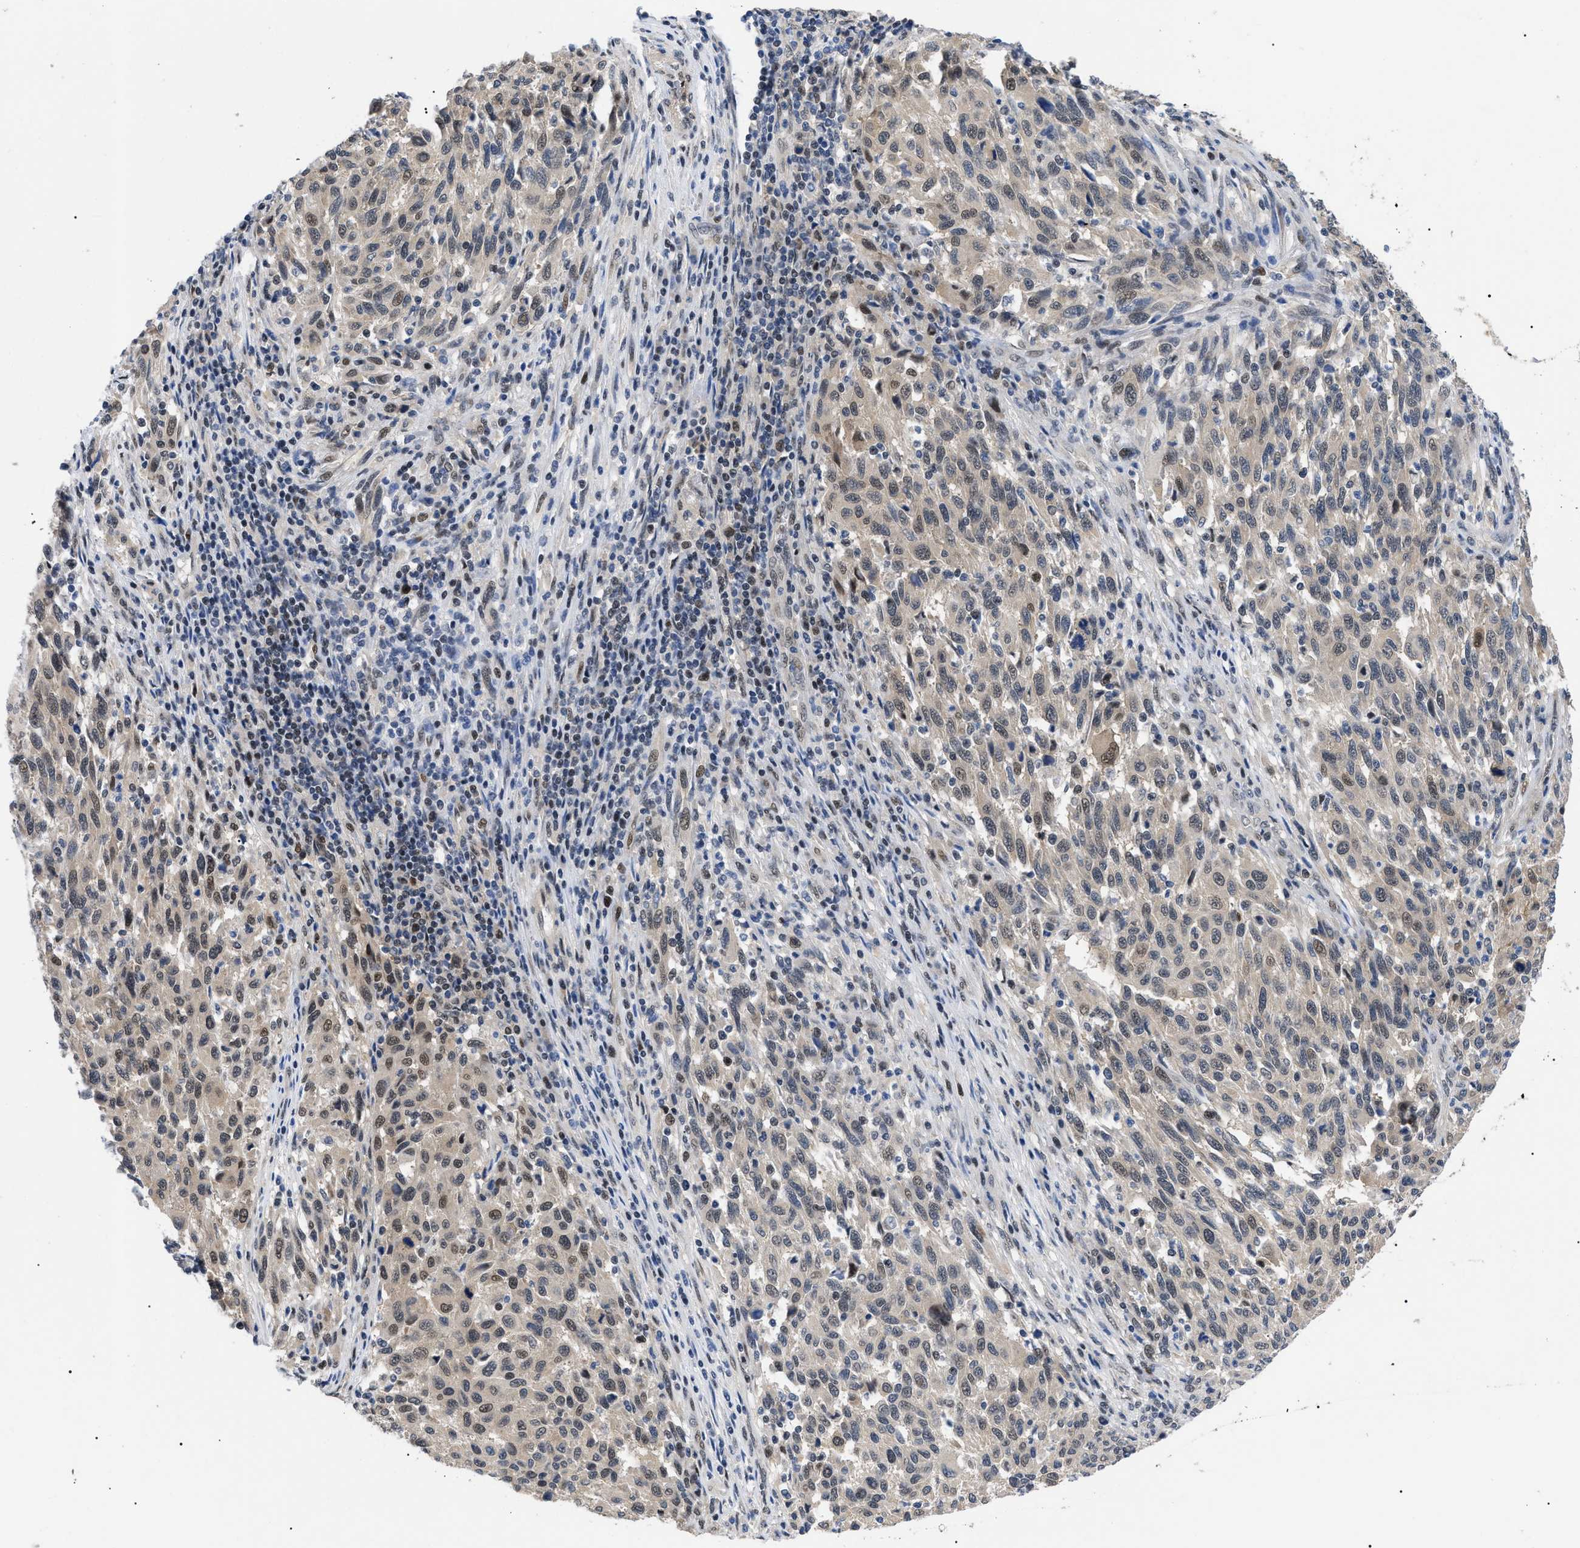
{"staining": {"intensity": "weak", "quantity": ">75%", "location": "cytoplasmic/membranous,nuclear"}, "tissue": "melanoma", "cell_type": "Tumor cells", "image_type": "cancer", "snomed": [{"axis": "morphology", "description": "Malignant melanoma, Metastatic site"}, {"axis": "topography", "description": "Lymph node"}], "caption": "Immunohistochemistry (IHC) of malignant melanoma (metastatic site) exhibits low levels of weak cytoplasmic/membranous and nuclear positivity in about >75% of tumor cells. (DAB IHC, brown staining for protein, blue staining for nuclei).", "gene": "GARRE1", "patient": {"sex": "male", "age": 61}}